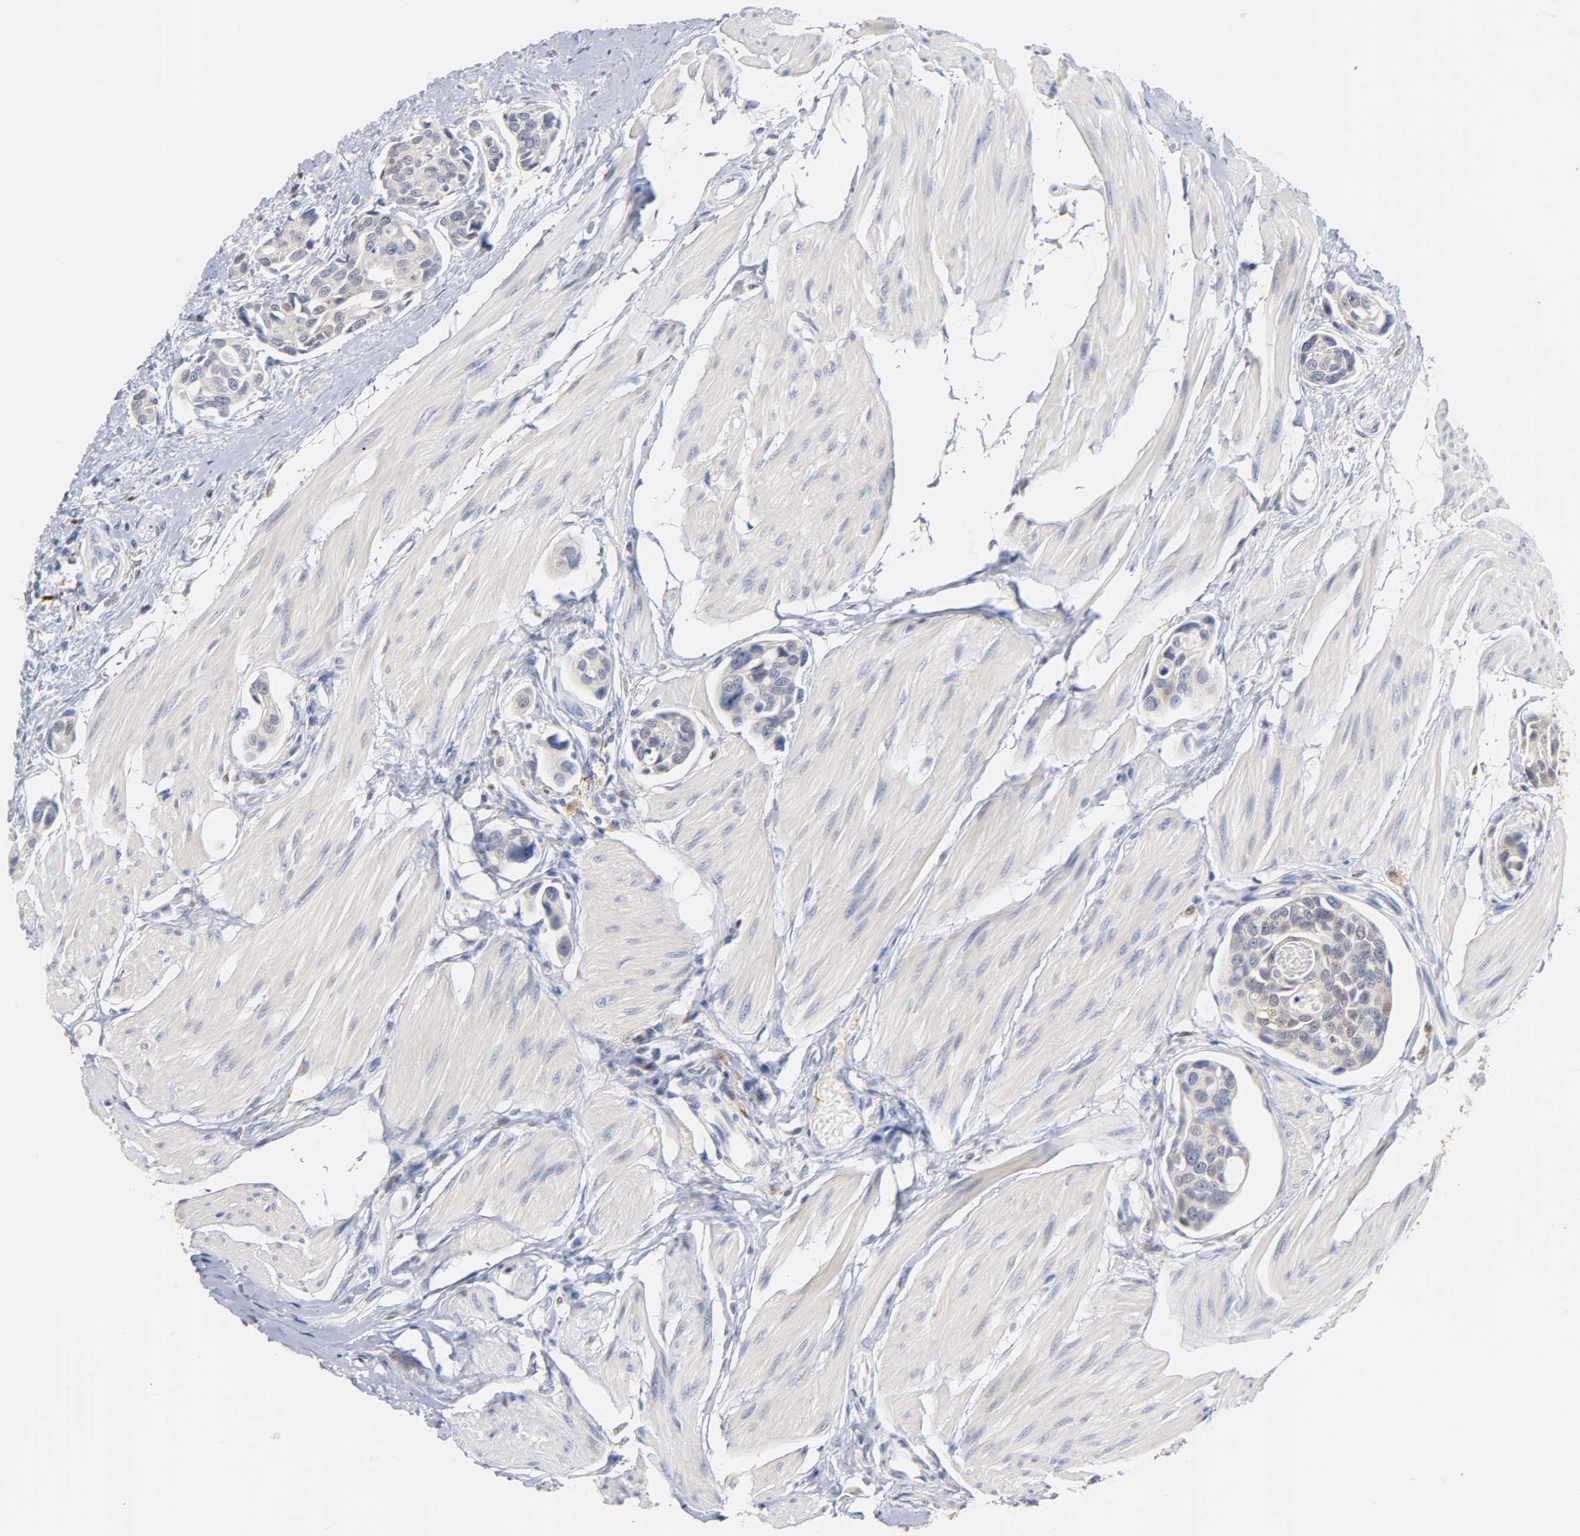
{"staining": {"intensity": "weak", "quantity": "25%-75%", "location": "cytoplasmic/membranous"}, "tissue": "urothelial cancer", "cell_type": "Tumor cells", "image_type": "cancer", "snomed": [{"axis": "morphology", "description": "Urothelial carcinoma, High grade"}, {"axis": "topography", "description": "Urinary bladder"}], "caption": "A micrograph of human high-grade urothelial carcinoma stained for a protein reveals weak cytoplasmic/membranous brown staining in tumor cells.", "gene": "IL18", "patient": {"sex": "male", "age": 78}}